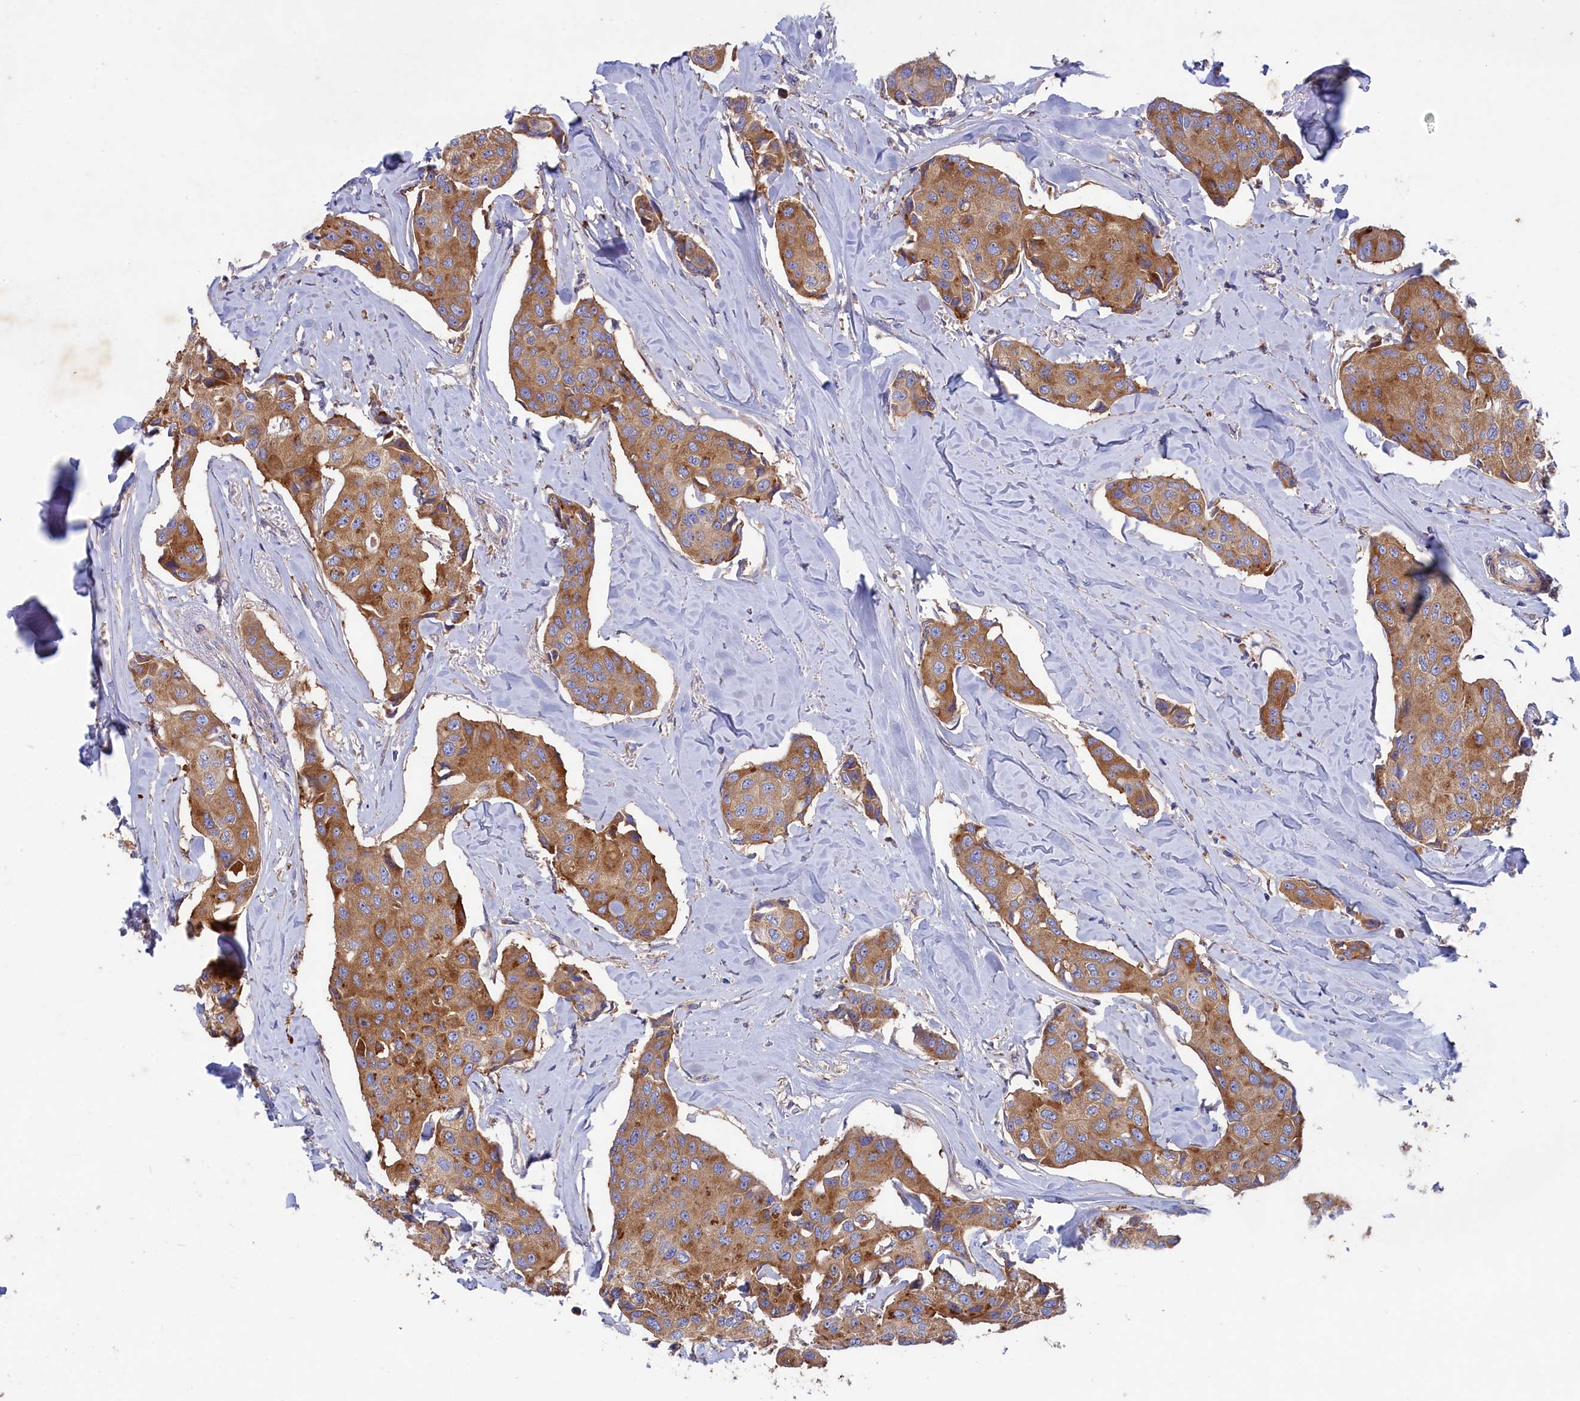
{"staining": {"intensity": "moderate", "quantity": ">75%", "location": "cytoplasmic/membranous"}, "tissue": "breast cancer", "cell_type": "Tumor cells", "image_type": "cancer", "snomed": [{"axis": "morphology", "description": "Duct carcinoma"}, {"axis": "topography", "description": "Breast"}], "caption": "The histopathology image demonstrates a brown stain indicating the presence of a protein in the cytoplasmic/membranous of tumor cells in breast cancer.", "gene": "SCAMP4", "patient": {"sex": "female", "age": 80}}